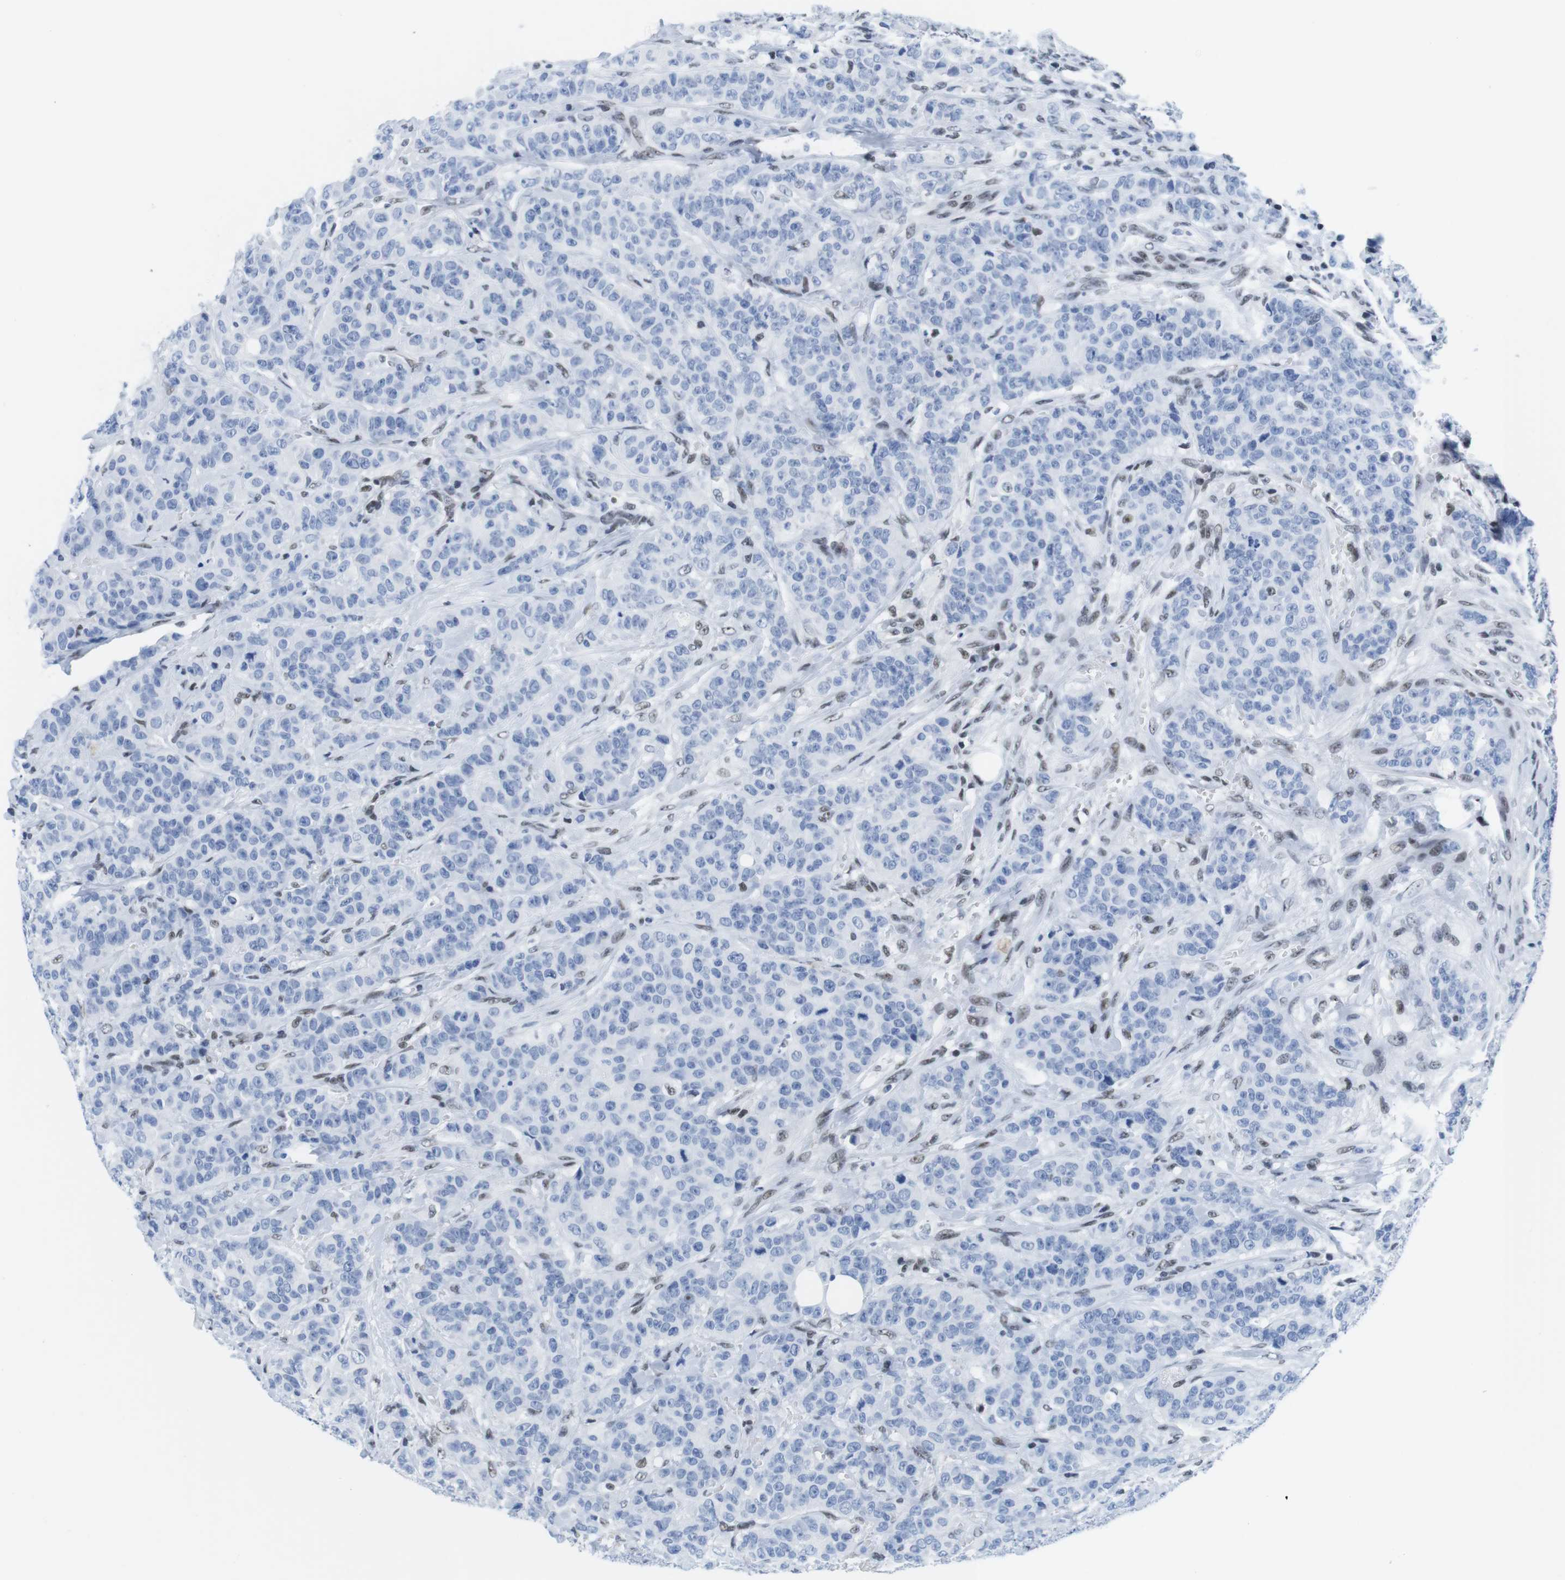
{"staining": {"intensity": "negative", "quantity": "none", "location": "none"}, "tissue": "breast cancer", "cell_type": "Tumor cells", "image_type": "cancer", "snomed": [{"axis": "morphology", "description": "Normal tissue, NOS"}, {"axis": "morphology", "description": "Duct carcinoma"}, {"axis": "topography", "description": "Breast"}], "caption": "High magnification brightfield microscopy of breast cancer (invasive ductal carcinoma) stained with DAB (3,3'-diaminobenzidine) (brown) and counterstained with hematoxylin (blue): tumor cells show no significant staining.", "gene": "IFI16", "patient": {"sex": "female", "age": 40}}